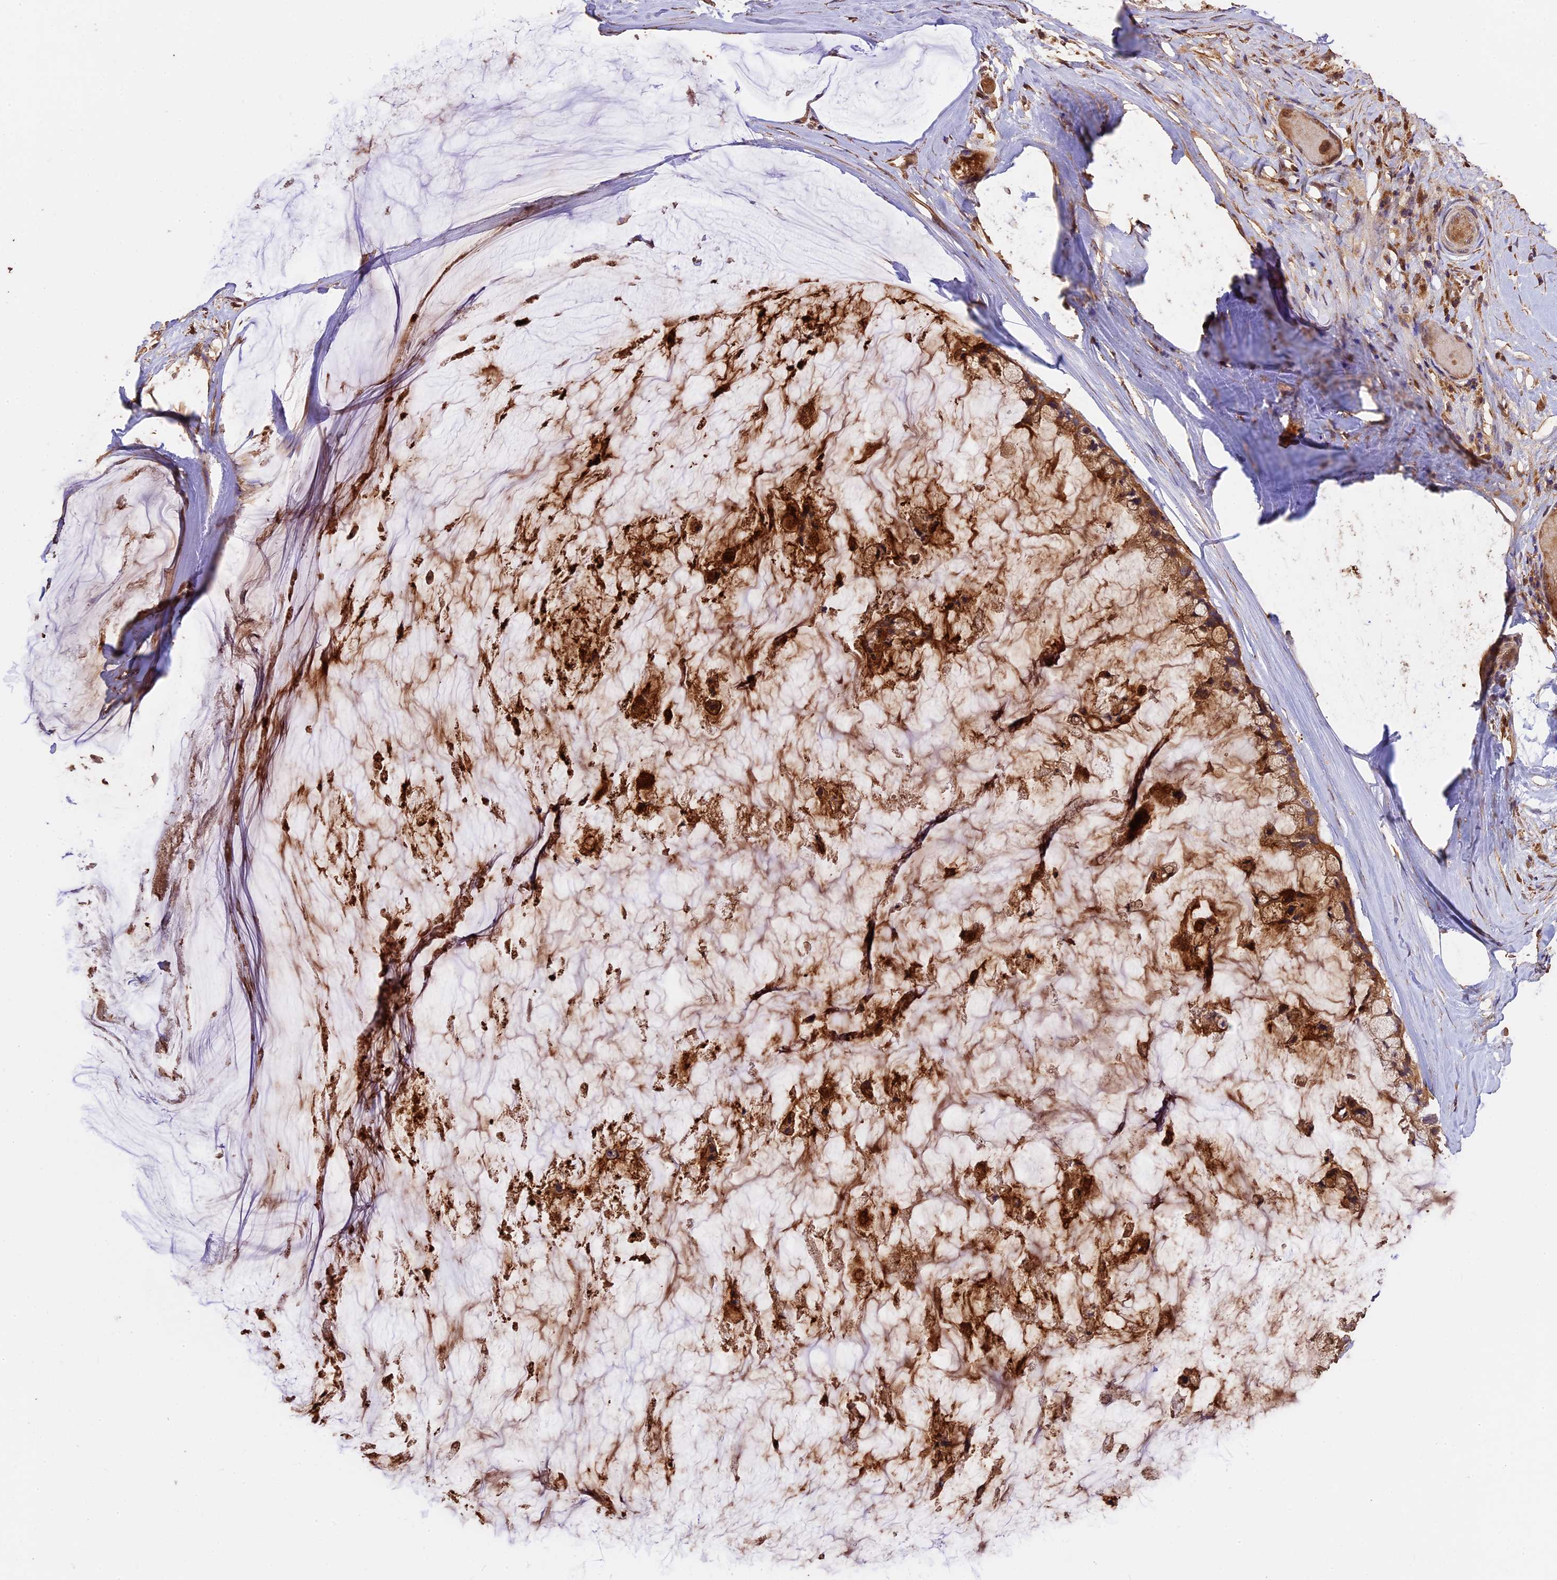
{"staining": {"intensity": "moderate", "quantity": ">75%", "location": "cytoplasmic/membranous"}, "tissue": "ovarian cancer", "cell_type": "Tumor cells", "image_type": "cancer", "snomed": [{"axis": "morphology", "description": "Cystadenocarcinoma, mucinous, NOS"}, {"axis": "topography", "description": "Ovary"}], "caption": "Tumor cells exhibit medium levels of moderate cytoplasmic/membranous expression in about >75% of cells in ovarian cancer (mucinous cystadenocarcinoma).", "gene": "CRLF1", "patient": {"sex": "female", "age": 39}}